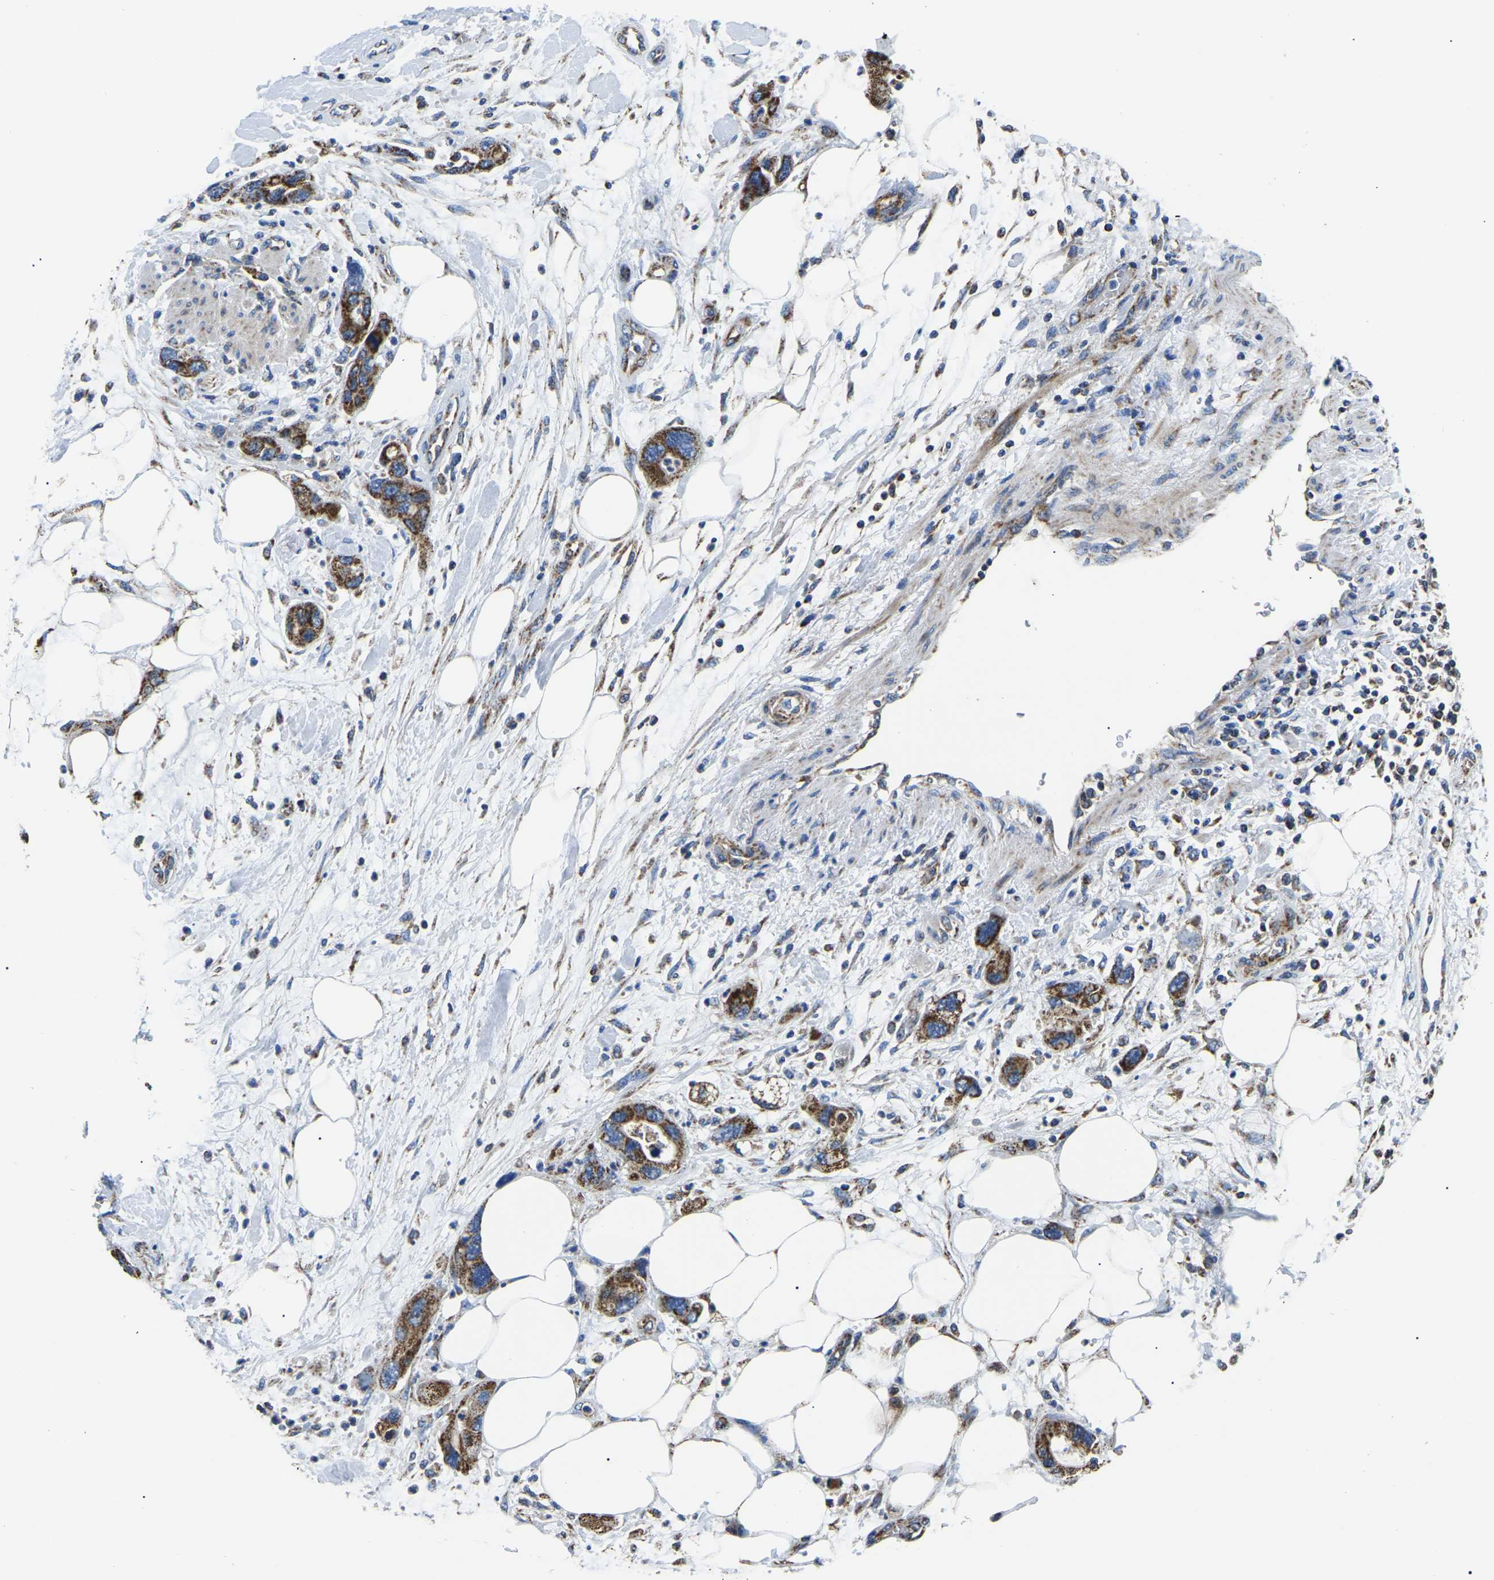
{"staining": {"intensity": "moderate", "quantity": ">75%", "location": "cytoplasmic/membranous"}, "tissue": "pancreatic cancer", "cell_type": "Tumor cells", "image_type": "cancer", "snomed": [{"axis": "morphology", "description": "Normal tissue, NOS"}, {"axis": "morphology", "description": "Adenocarcinoma, NOS"}, {"axis": "topography", "description": "Pancreas"}], "caption": "Protein staining by IHC demonstrates moderate cytoplasmic/membranous expression in about >75% of tumor cells in pancreatic cancer.", "gene": "PPM1E", "patient": {"sex": "female", "age": 71}}